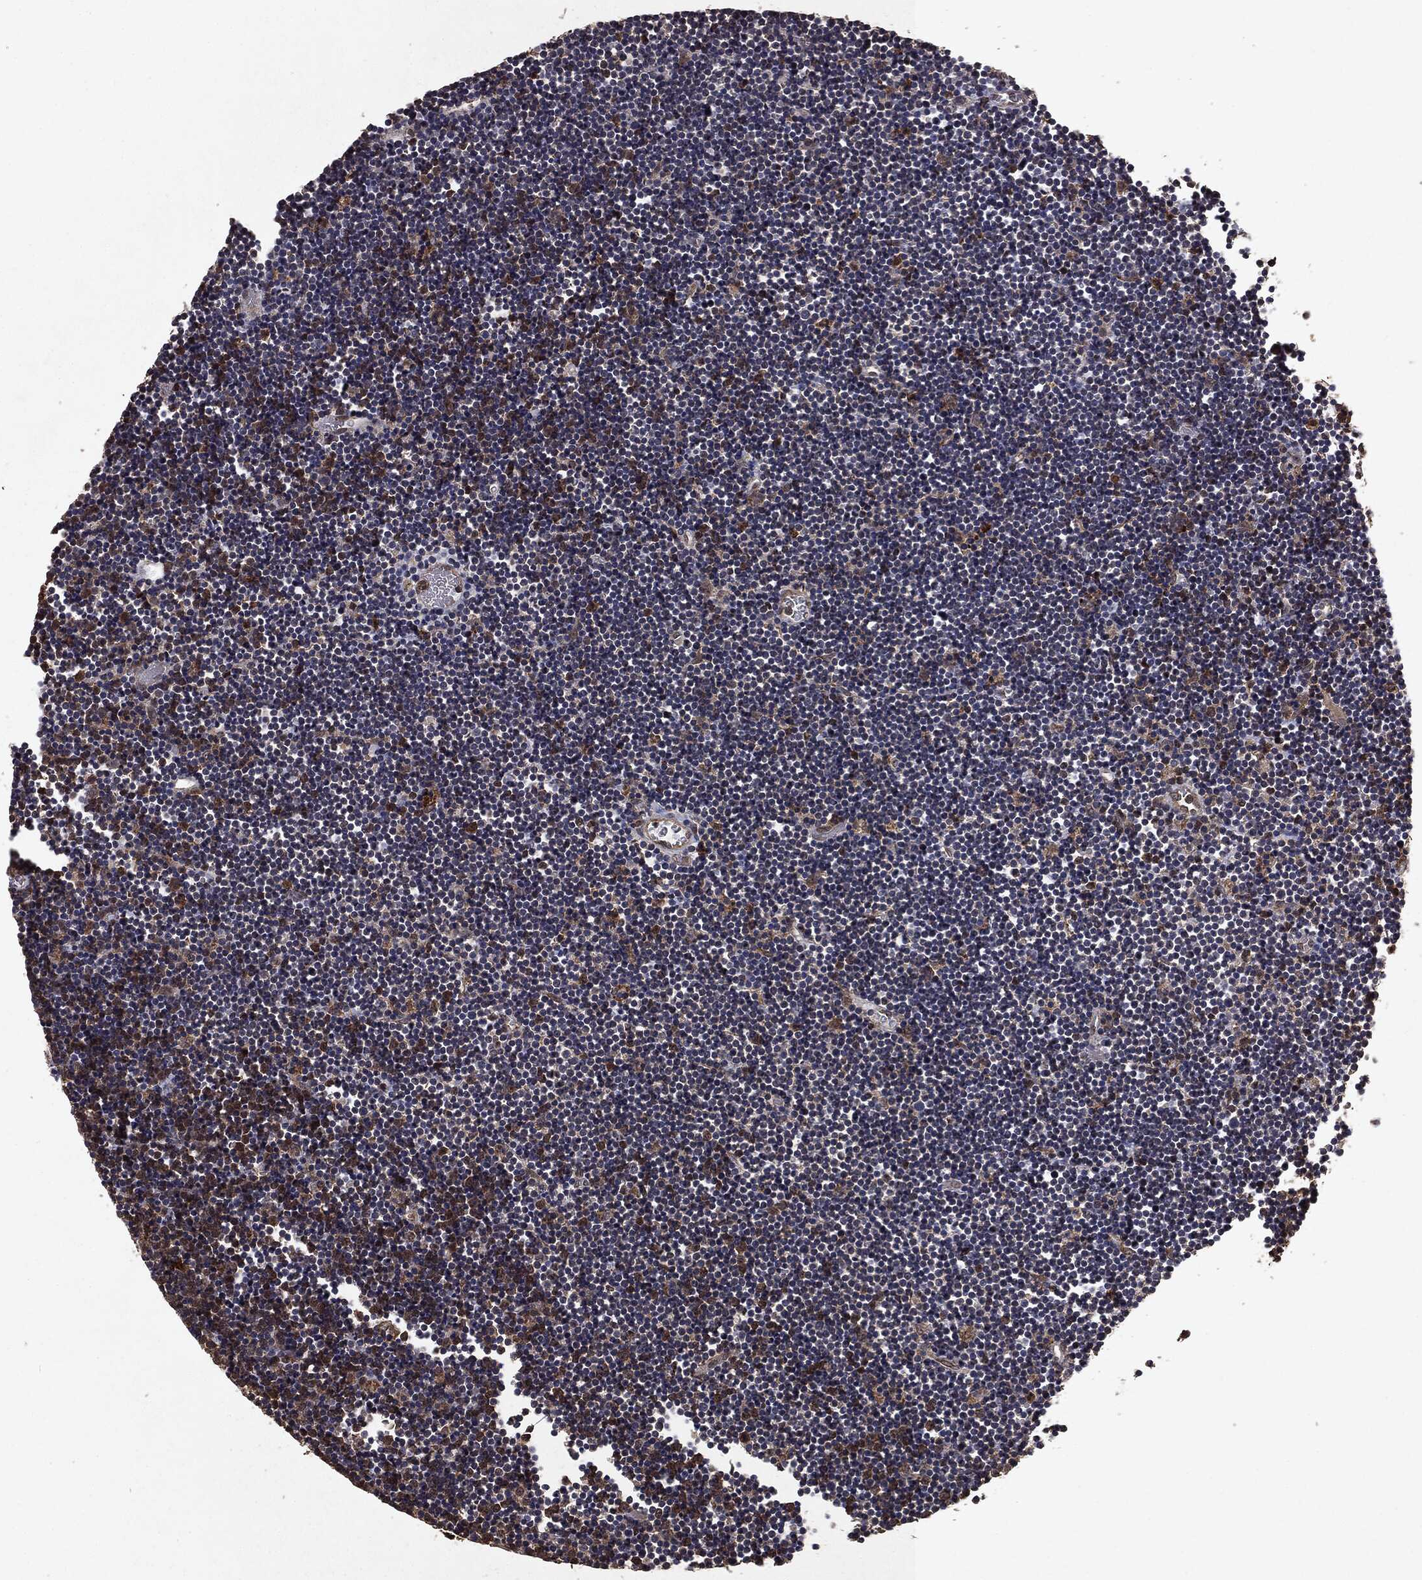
{"staining": {"intensity": "negative", "quantity": "none", "location": "none"}, "tissue": "lymphoma", "cell_type": "Tumor cells", "image_type": "cancer", "snomed": [{"axis": "morphology", "description": "Malignant lymphoma, non-Hodgkin's type, Low grade"}, {"axis": "topography", "description": "Brain"}], "caption": "Immunohistochemistry (IHC) photomicrograph of neoplastic tissue: lymphoma stained with DAB reveals no significant protein positivity in tumor cells.", "gene": "MTOR", "patient": {"sex": "female", "age": 66}}